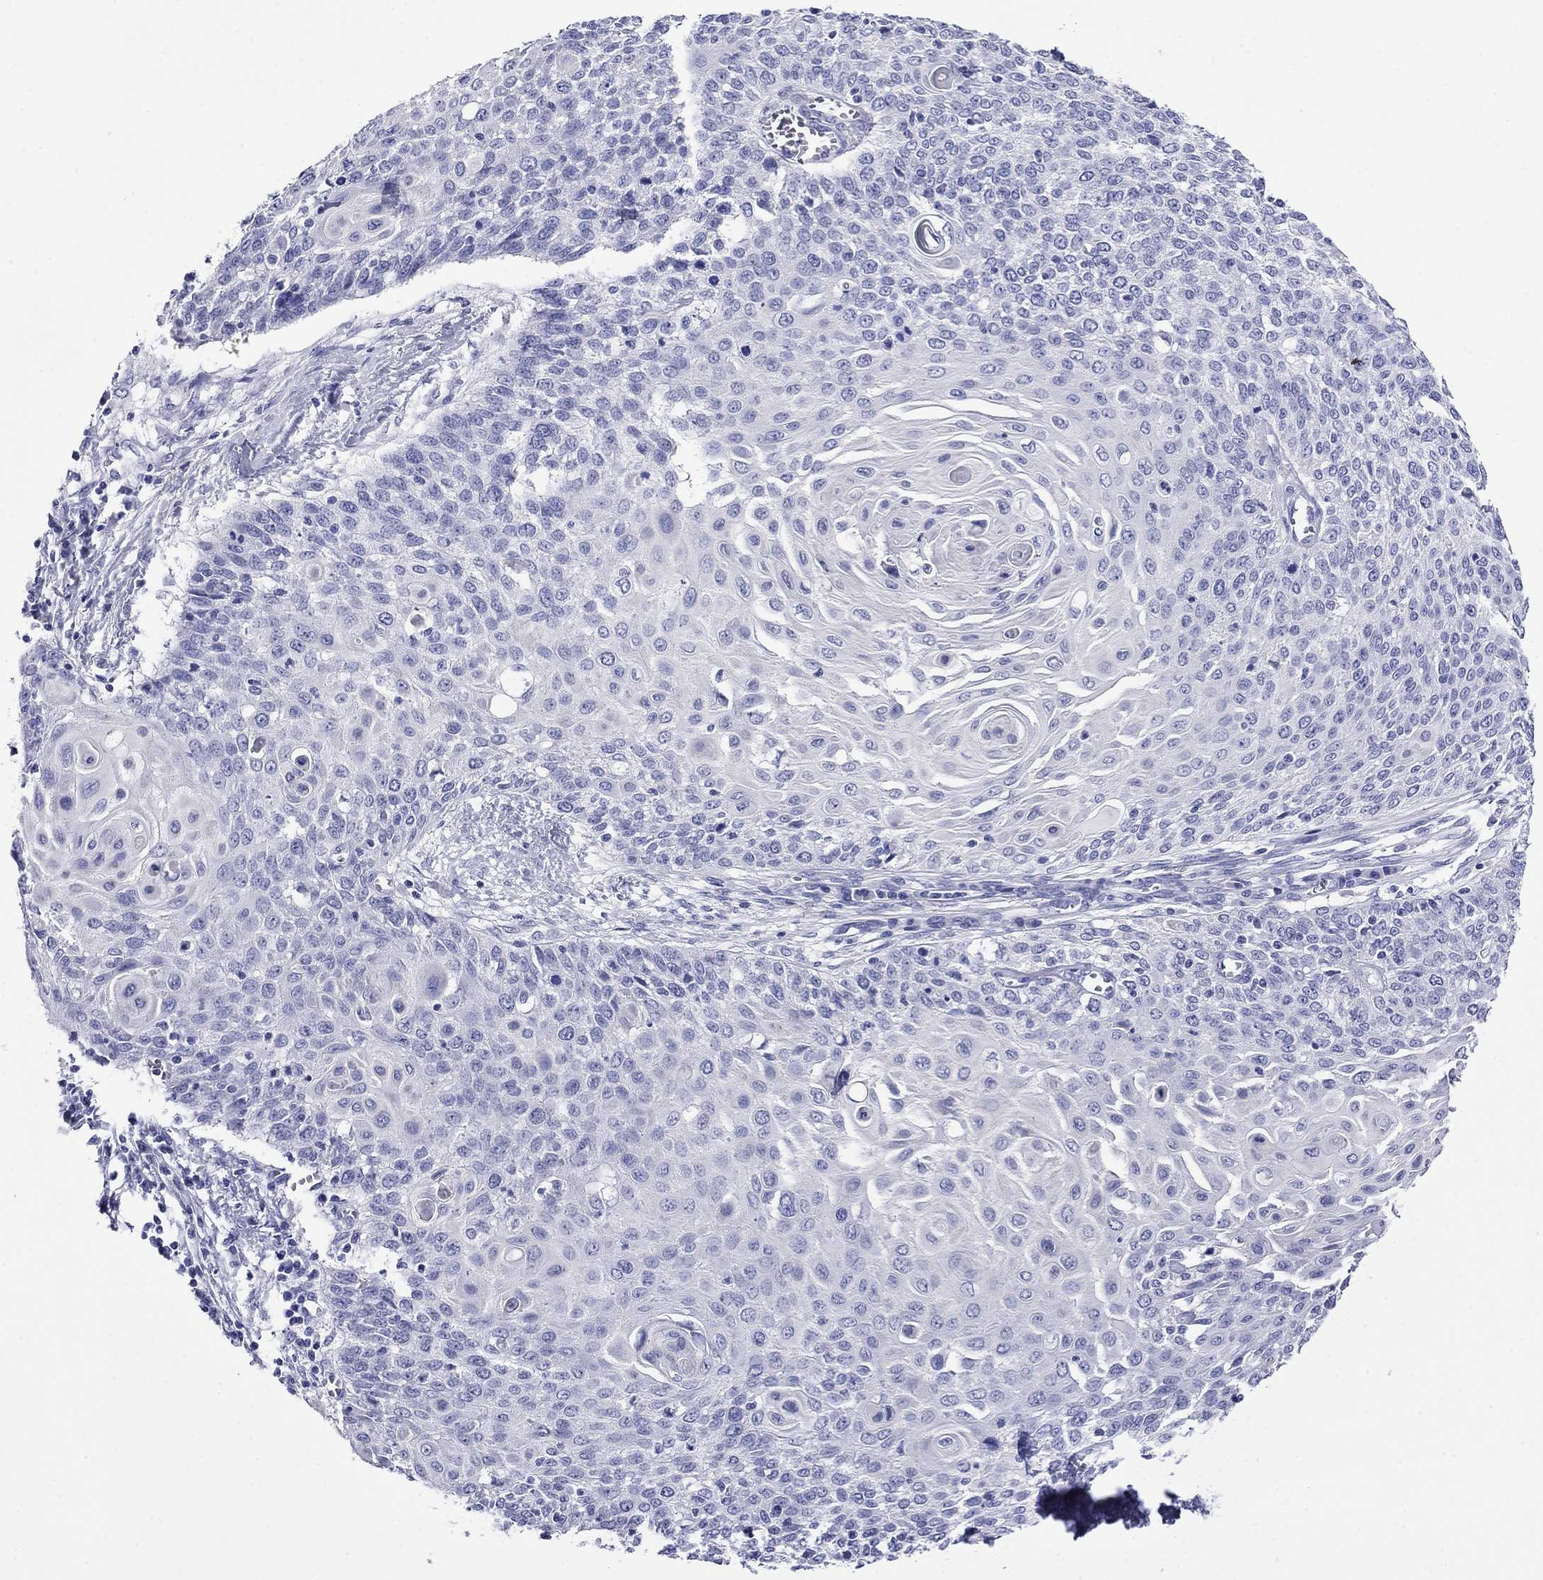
{"staining": {"intensity": "negative", "quantity": "none", "location": "none"}, "tissue": "cervical cancer", "cell_type": "Tumor cells", "image_type": "cancer", "snomed": [{"axis": "morphology", "description": "Squamous cell carcinoma, NOS"}, {"axis": "topography", "description": "Cervix"}], "caption": "Human cervical cancer stained for a protein using IHC exhibits no expression in tumor cells.", "gene": "GIP", "patient": {"sex": "female", "age": 39}}